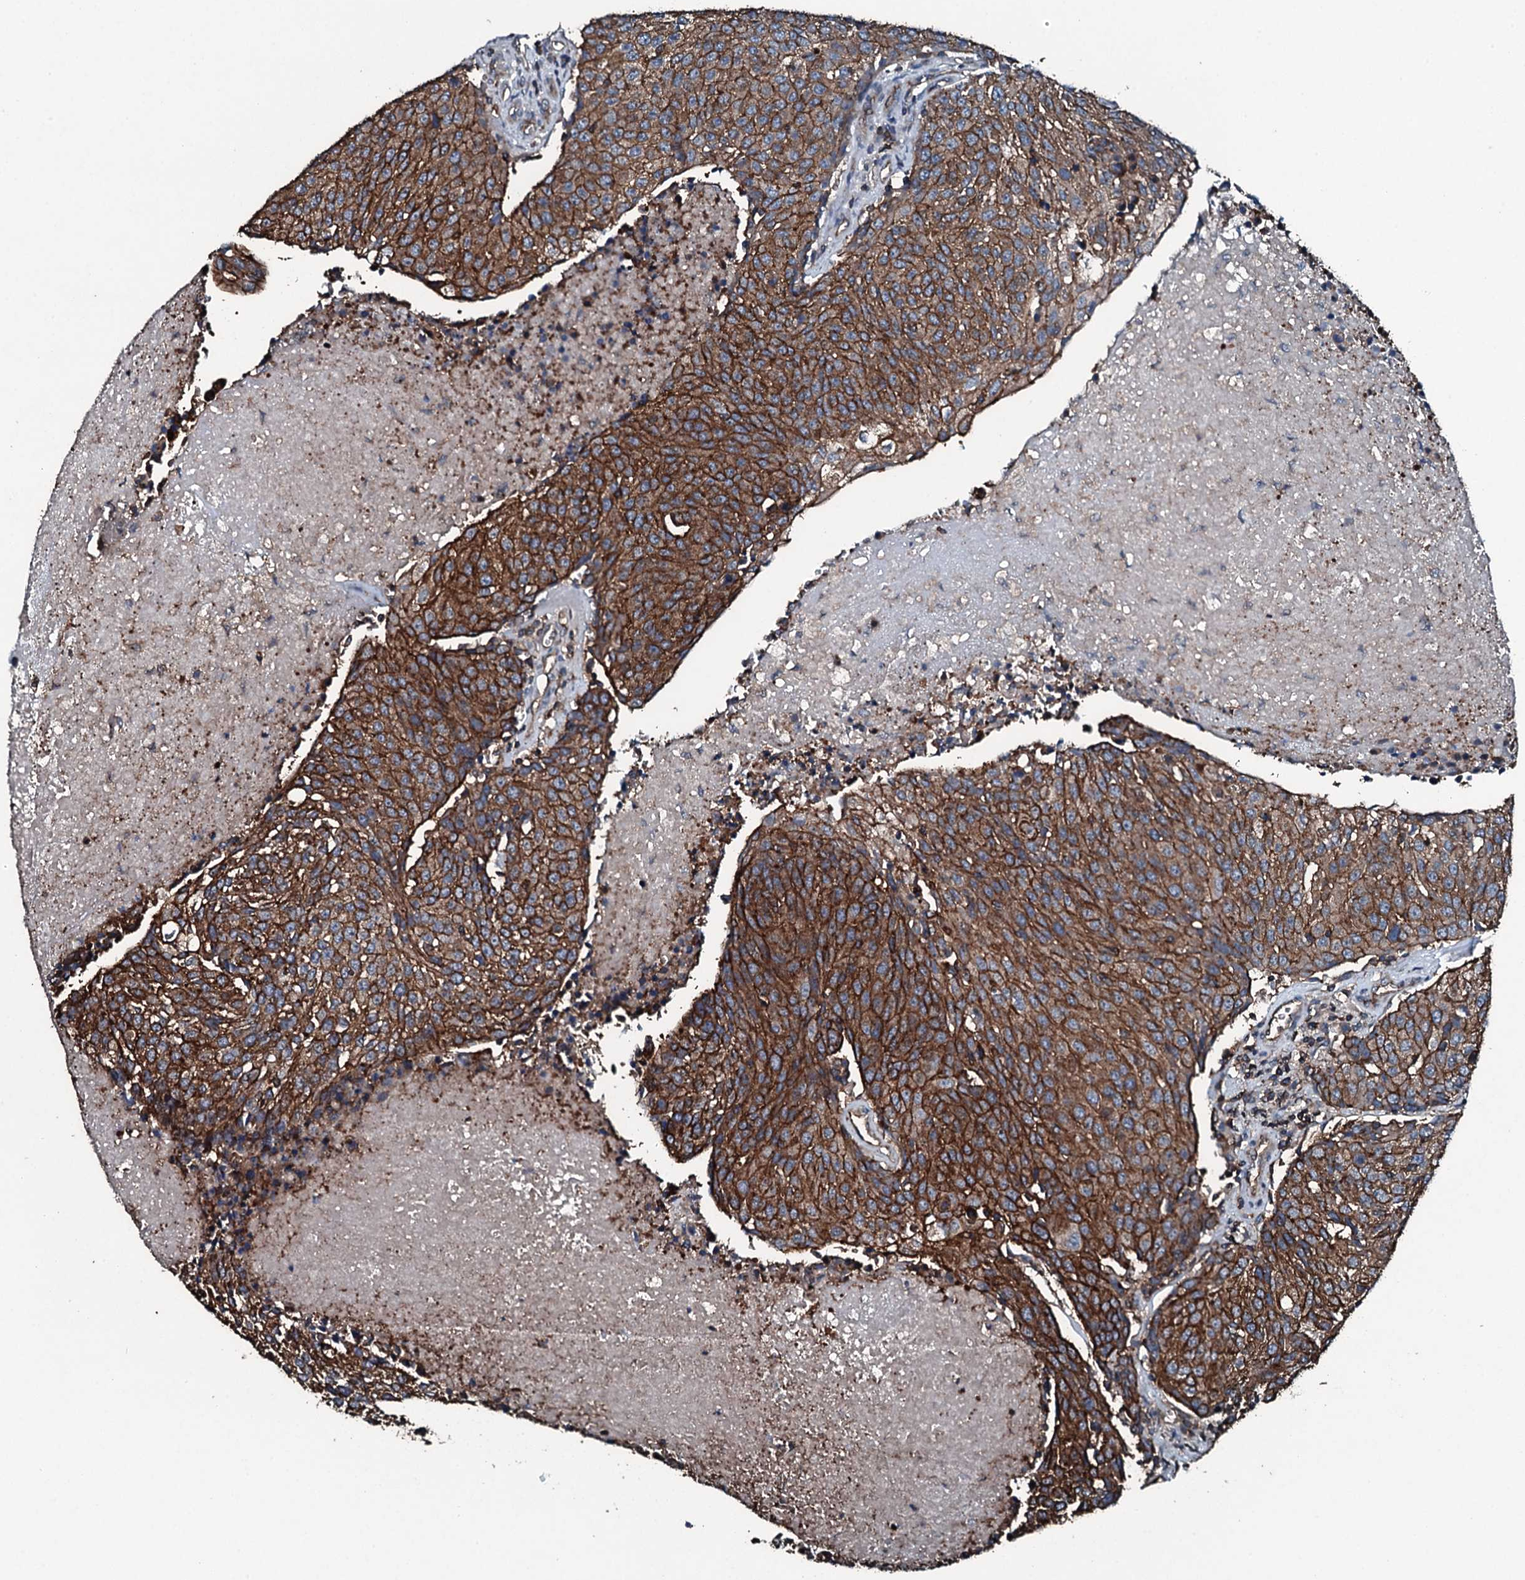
{"staining": {"intensity": "strong", "quantity": ">75%", "location": "cytoplasmic/membranous"}, "tissue": "urothelial cancer", "cell_type": "Tumor cells", "image_type": "cancer", "snomed": [{"axis": "morphology", "description": "Urothelial carcinoma, High grade"}, {"axis": "topography", "description": "Urinary bladder"}], "caption": "Protein expression analysis of human urothelial carcinoma (high-grade) reveals strong cytoplasmic/membranous expression in approximately >75% of tumor cells.", "gene": "SLC25A38", "patient": {"sex": "female", "age": 85}}